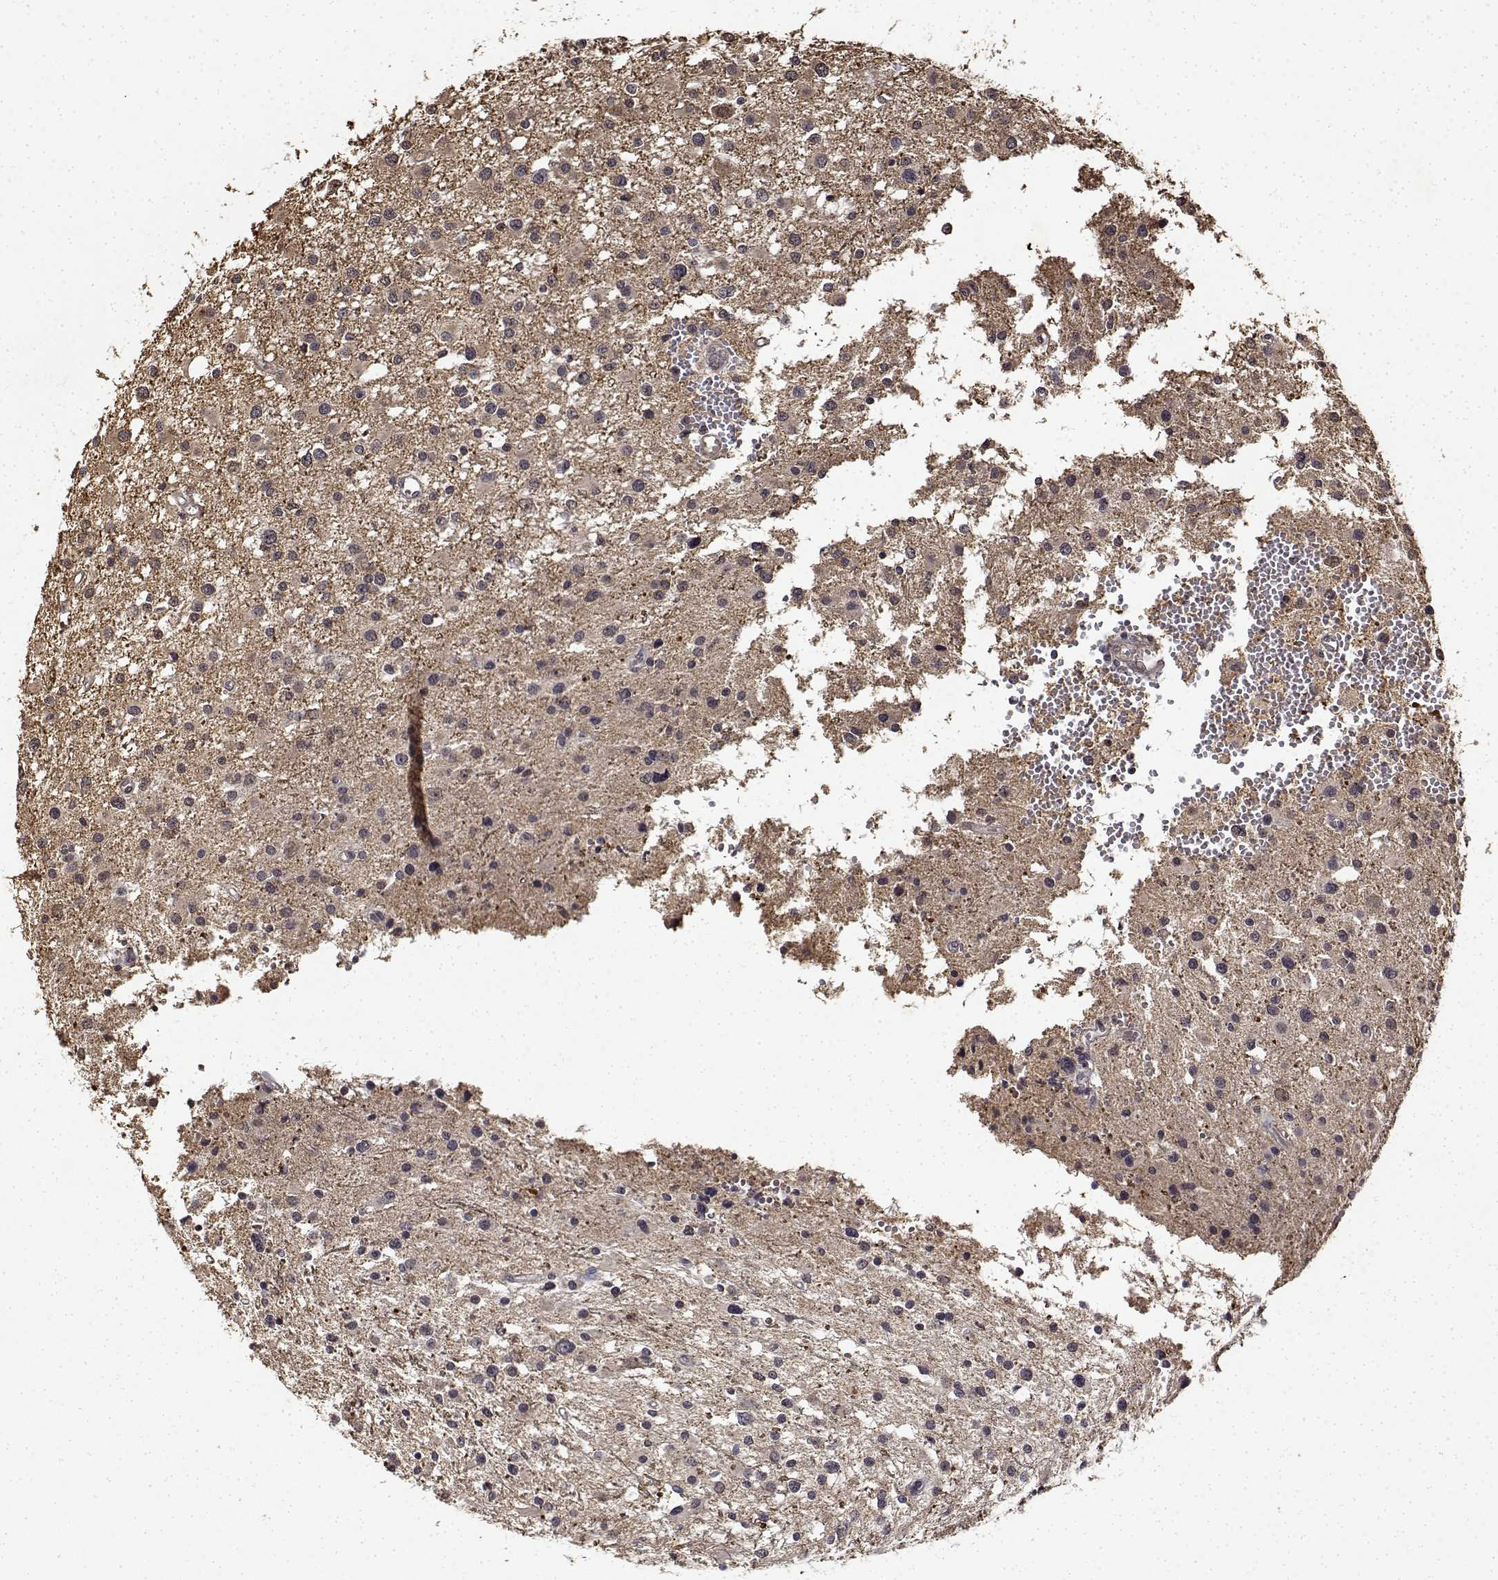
{"staining": {"intensity": "negative", "quantity": "none", "location": "none"}, "tissue": "glioma", "cell_type": "Tumor cells", "image_type": "cancer", "snomed": [{"axis": "morphology", "description": "Glioma, malignant, High grade"}, {"axis": "topography", "description": "Brain"}], "caption": "An image of high-grade glioma (malignant) stained for a protein exhibits no brown staining in tumor cells.", "gene": "BDNF", "patient": {"sex": "male", "age": 54}}